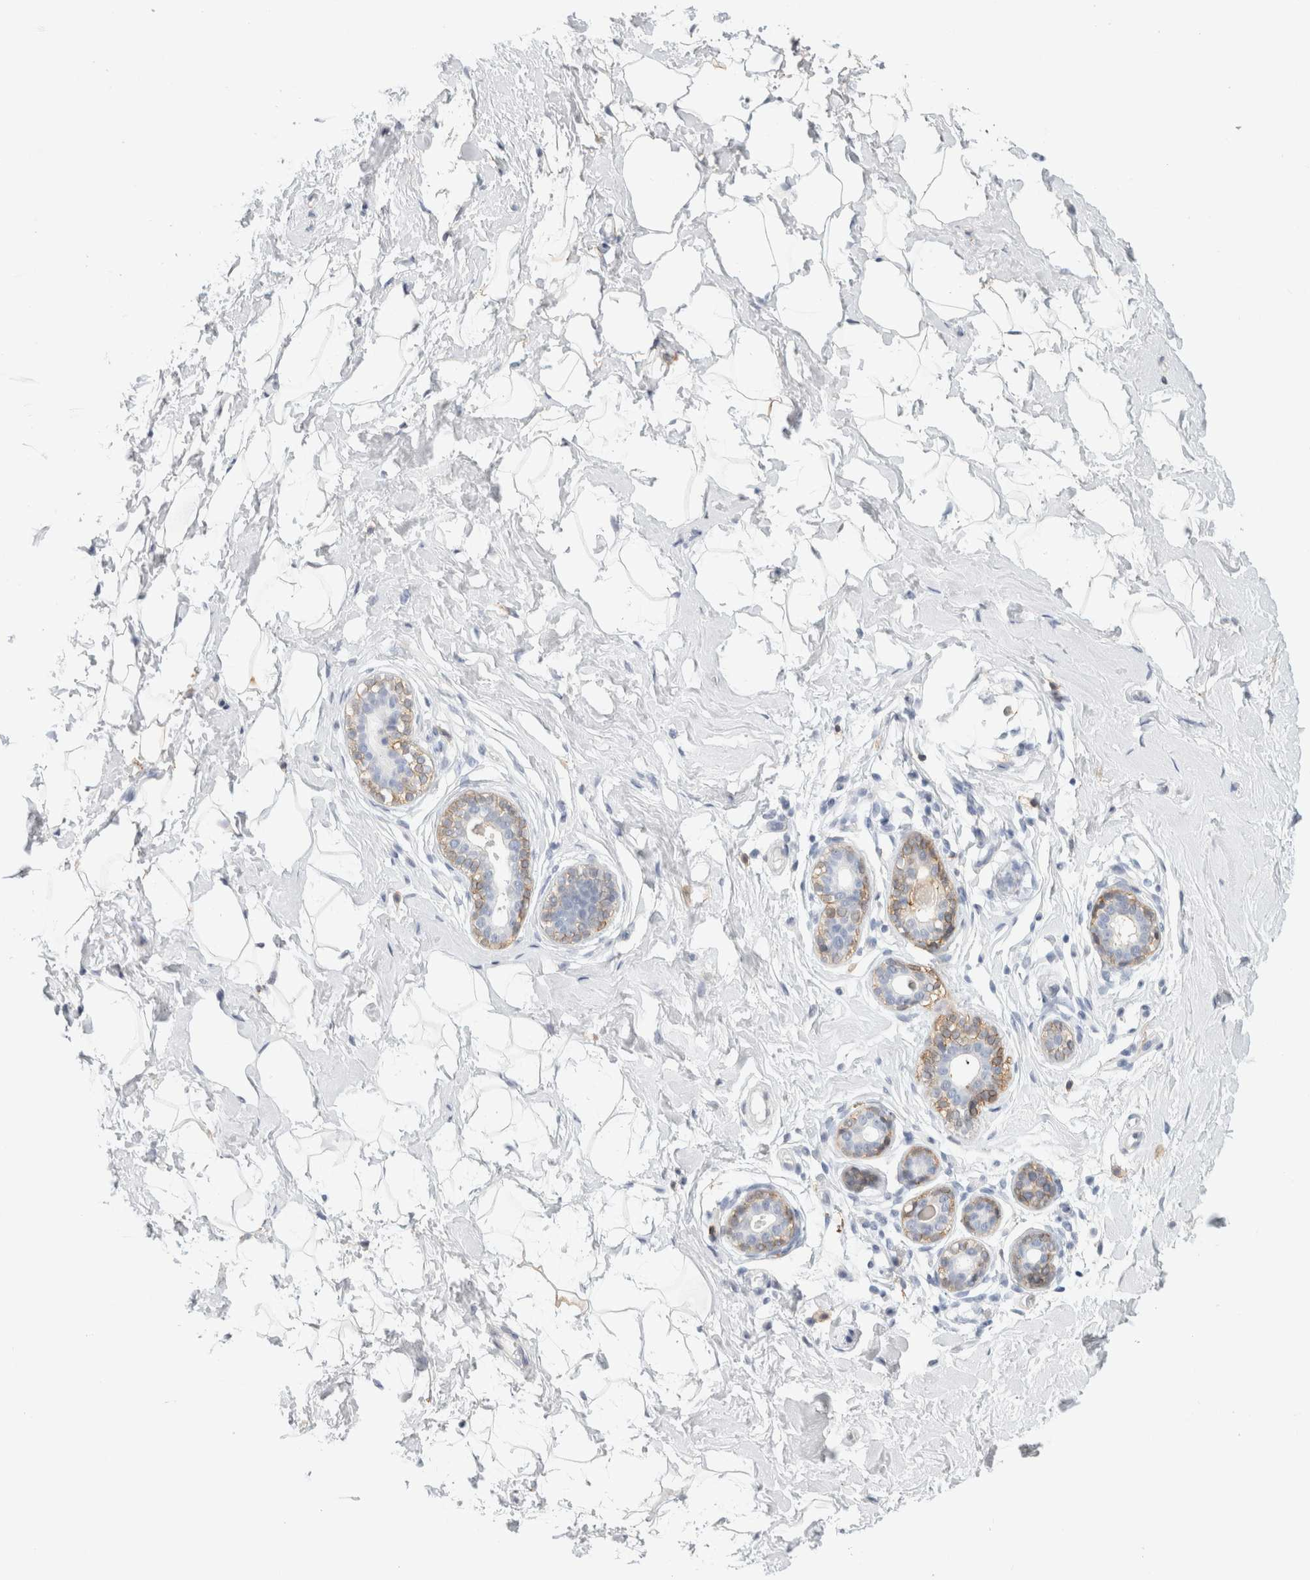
{"staining": {"intensity": "negative", "quantity": "none", "location": "none"}, "tissue": "breast", "cell_type": "Adipocytes", "image_type": "normal", "snomed": [{"axis": "morphology", "description": "Normal tissue, NOS"}, {"axis": "morphology", "description": "Adenoma, NOS"}, {"axis": "topography", "description": "Breast"}], "caption": "Normal breast was stained to show a protein in brown. There is no significant expression in adipocytes. (DAB (3,3'-diaminobenzidine) IHC visualized using brightfield microscopy, high magnification).", "gene": "P2RY2", "patient": {"sex": "female", "age": 23}}